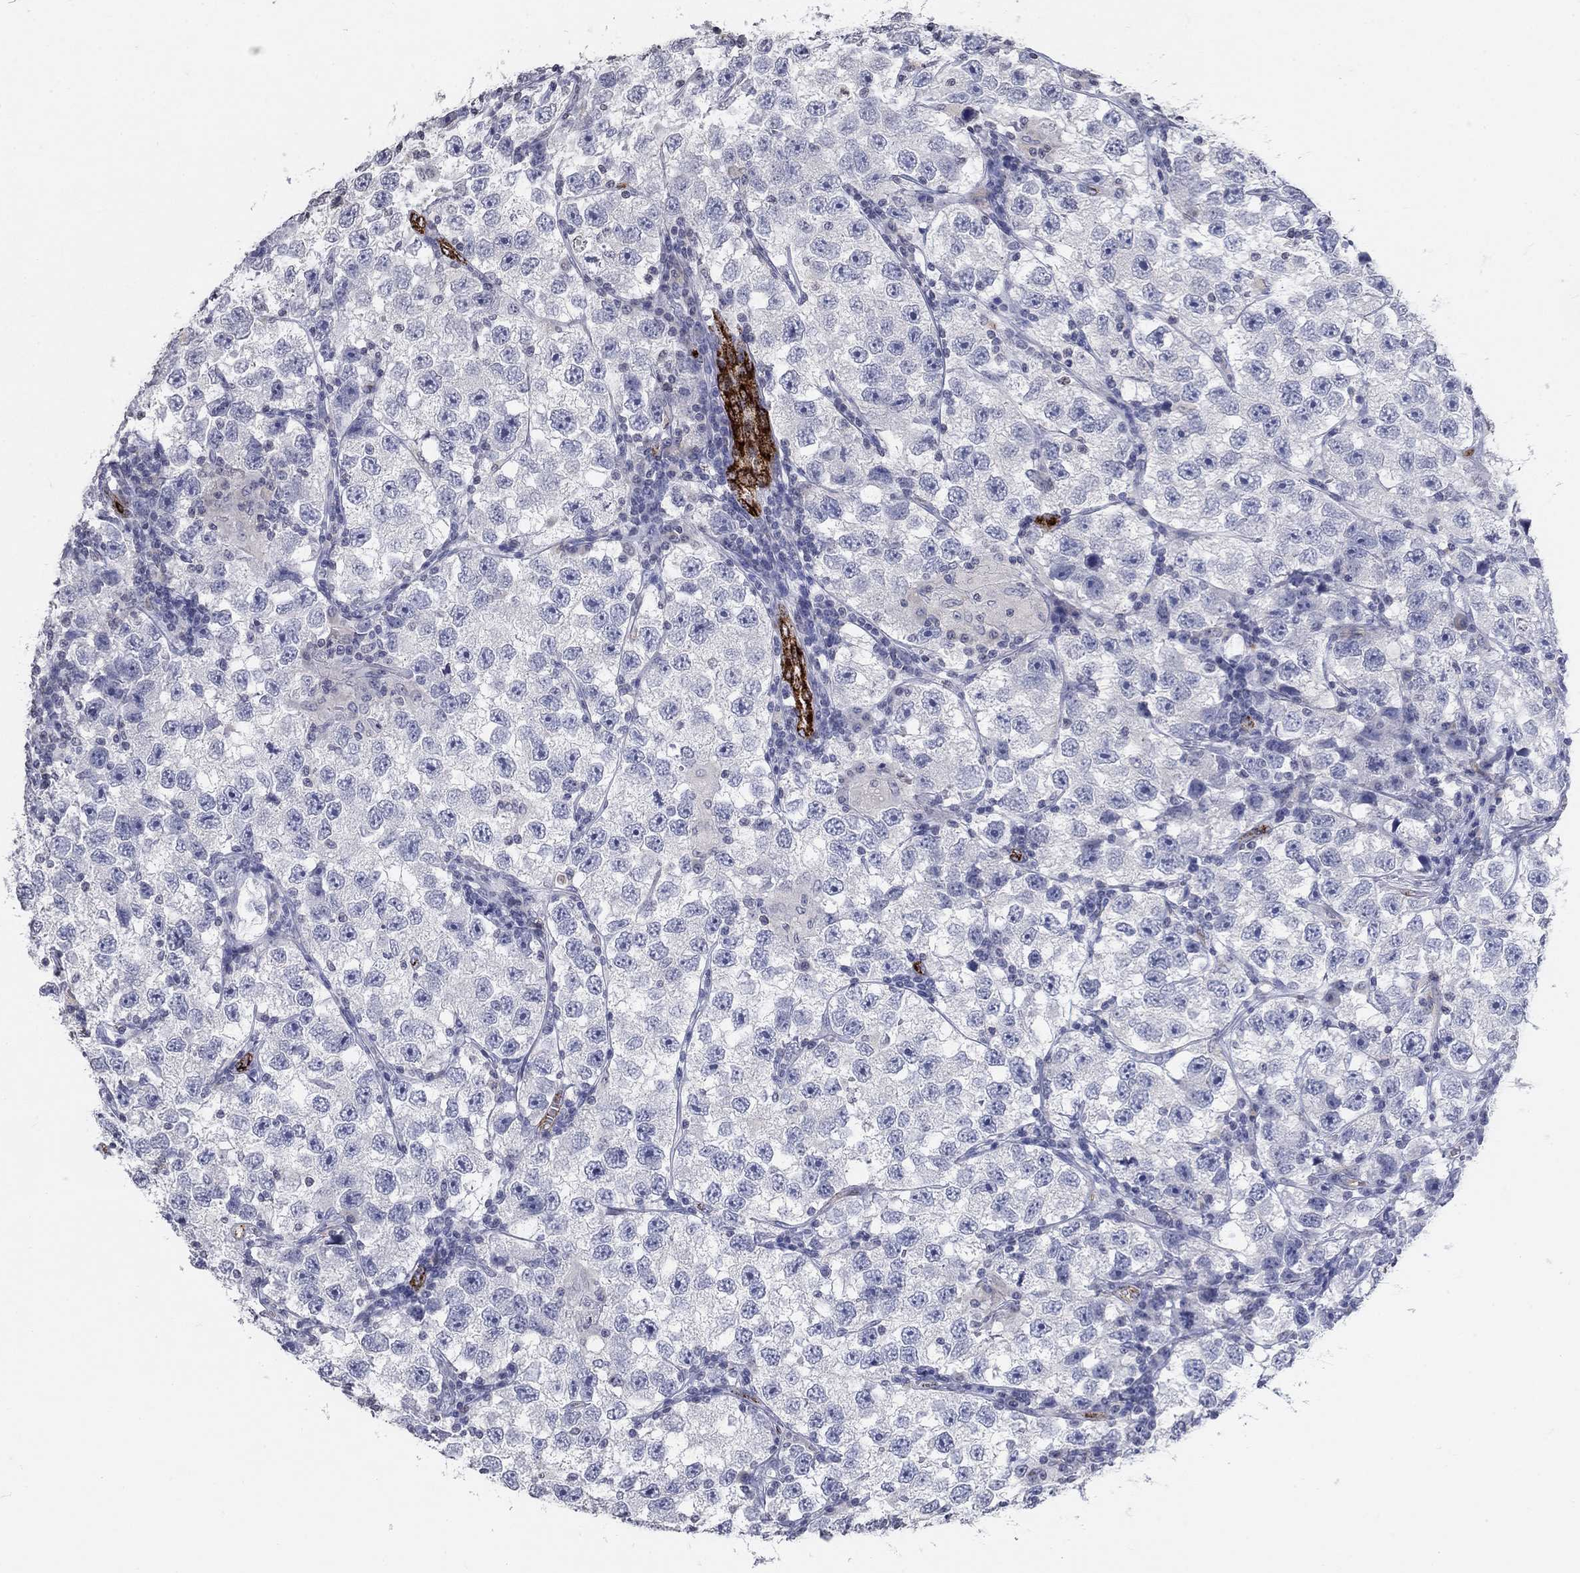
{"staining": {"intensity": "negative", "quantity": "none", "location": "none"}, "tissue": "testis cancer", "cell_type": "Tumor cells", "image_type": "cancer", "snomed": [{"axis": "morphology", "description": "Seminoma, NOS"}, {"axis": "topography", "description": "Testis"}], "caption": "There is no significant expression in tumor cells of seminoma (testis). (Immunohistochemistry, brightfield microscopy, high magnification).", "gene": "TINAG", "patient": {"sex": "male", "age": 26}}